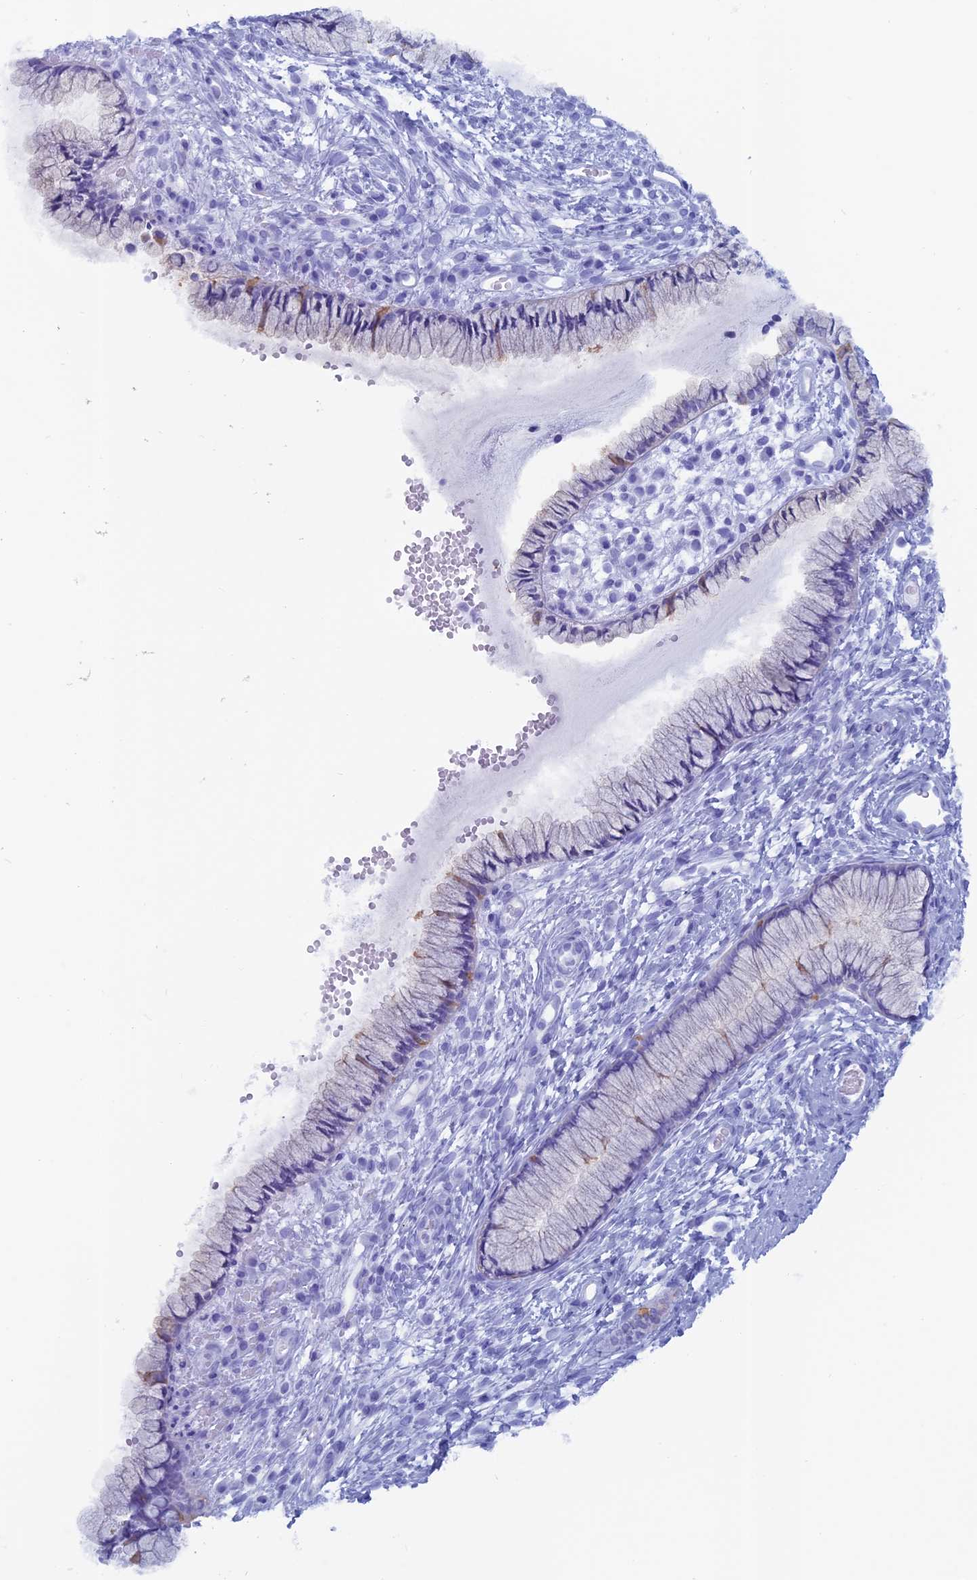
{"staining": {"intensity": "moderate", "quantity": "<25%", "location": "cytoplasmic/membranous"}, "tissue": "cervix", "cell_type": "Glandular cells", "image_type": "normal", "snomed": [{"axis": "morphology", "description": "Normal tissue, NOS"}, {"axis": "topography", "description": "Cervix"}], "caption": "High-magnification brightfield microscopy of benign cervix stained with DAB (brown) and counterstained with hematoxylin (blue). glandular cells exhibit moderate cytoplasmic/membranous positivity is seen in approximately<25% of cells.", "gene": "CAPS", "patient": {"sex": "female", "age": 42}}